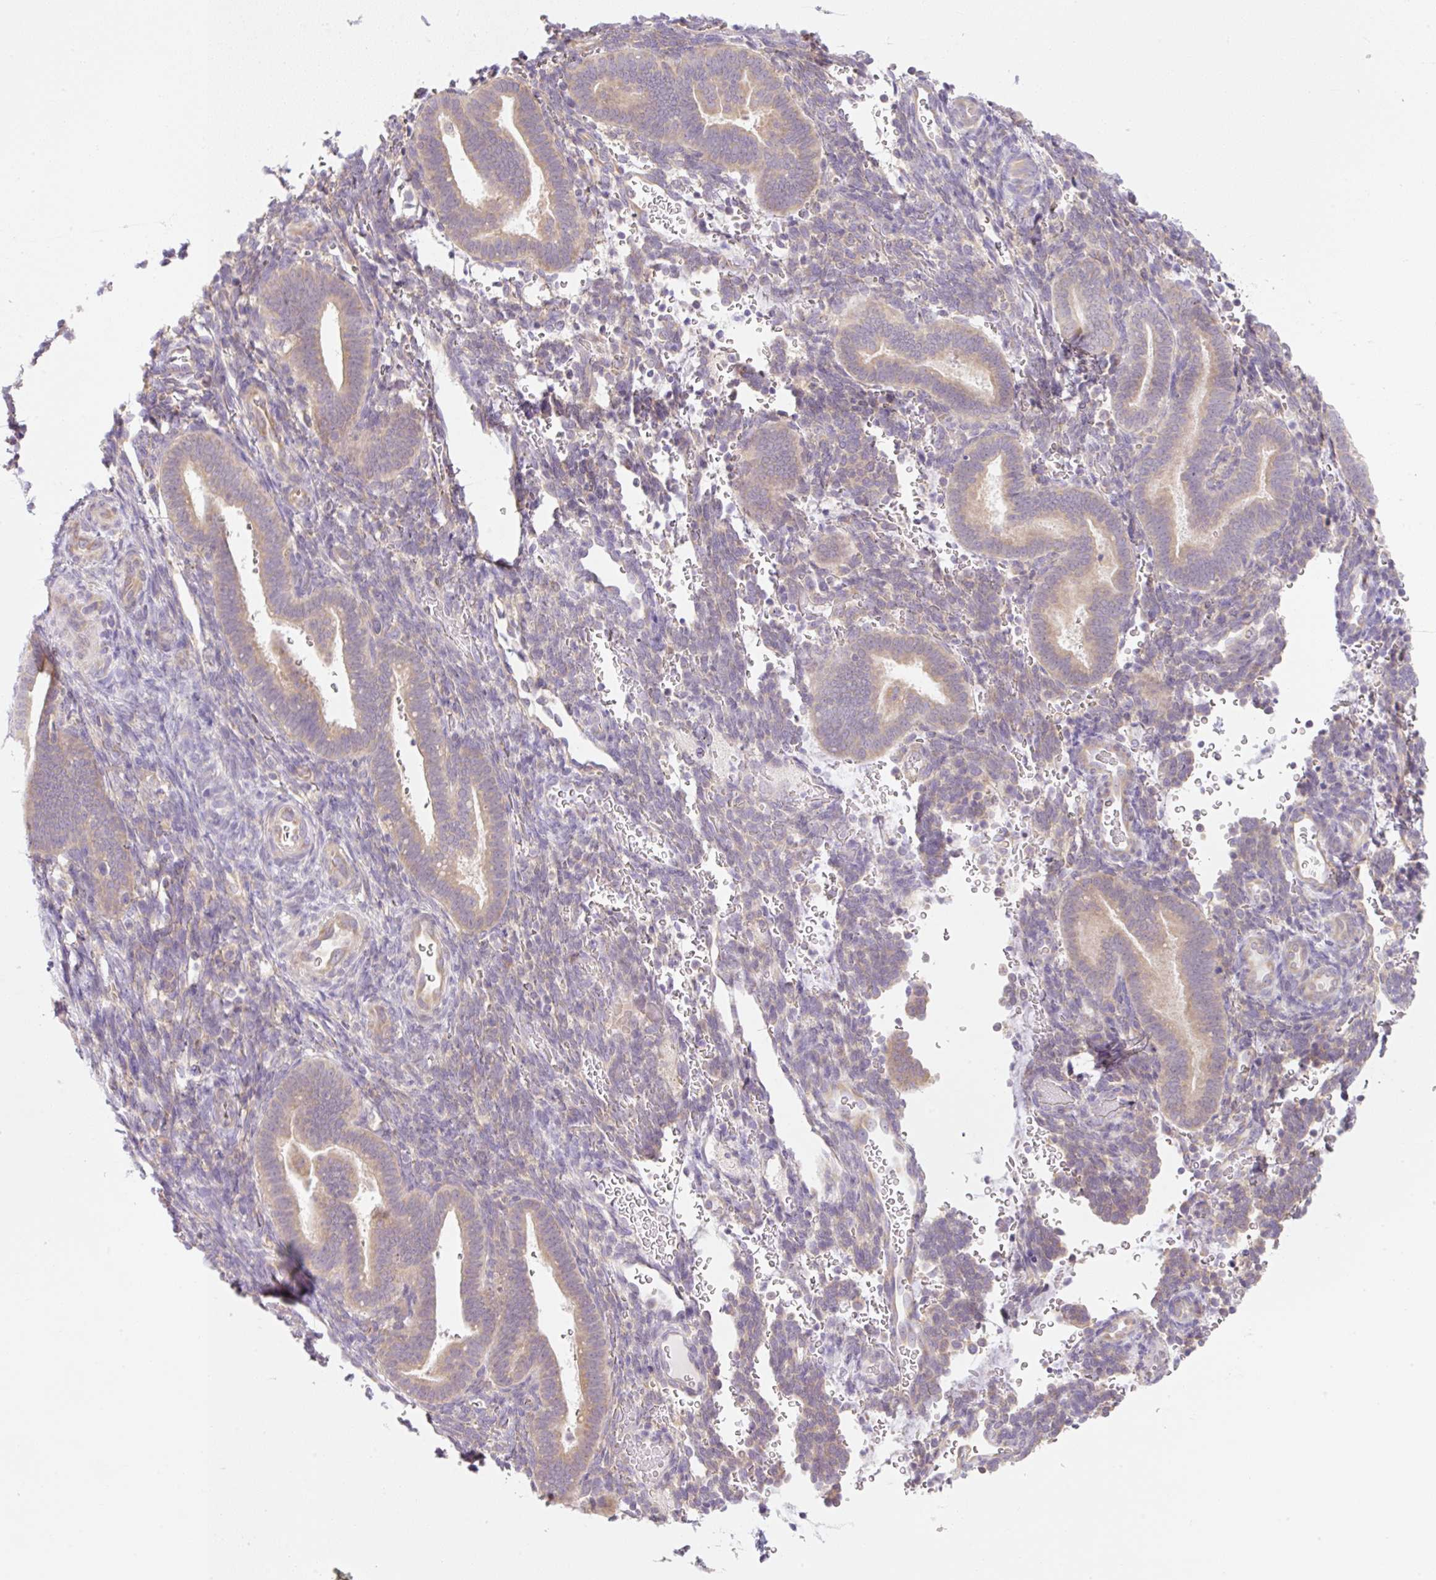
{"staining": {"intensity": "negative", "quantity": "none", "location": "none"}, "tissue": "endometrium", "cell_type": "Cells in endometrial stroma", "image_type": "normal", "snomed": [{"axis": "morphology", "description": "Normal tissue, NOS"}, {"axis": "topography", "description": "Endometrium"}], "caption": "Immunohistochemistry (IHC) of normal human endometrium exhibits no positivity in cells in endometrial stroma. The staining is performed using DAB brown chromogen with nuclei counter-stained in using hematoxylin.", "gene": "RPL18A", "patient": {"sex": "female", "age": 34}}